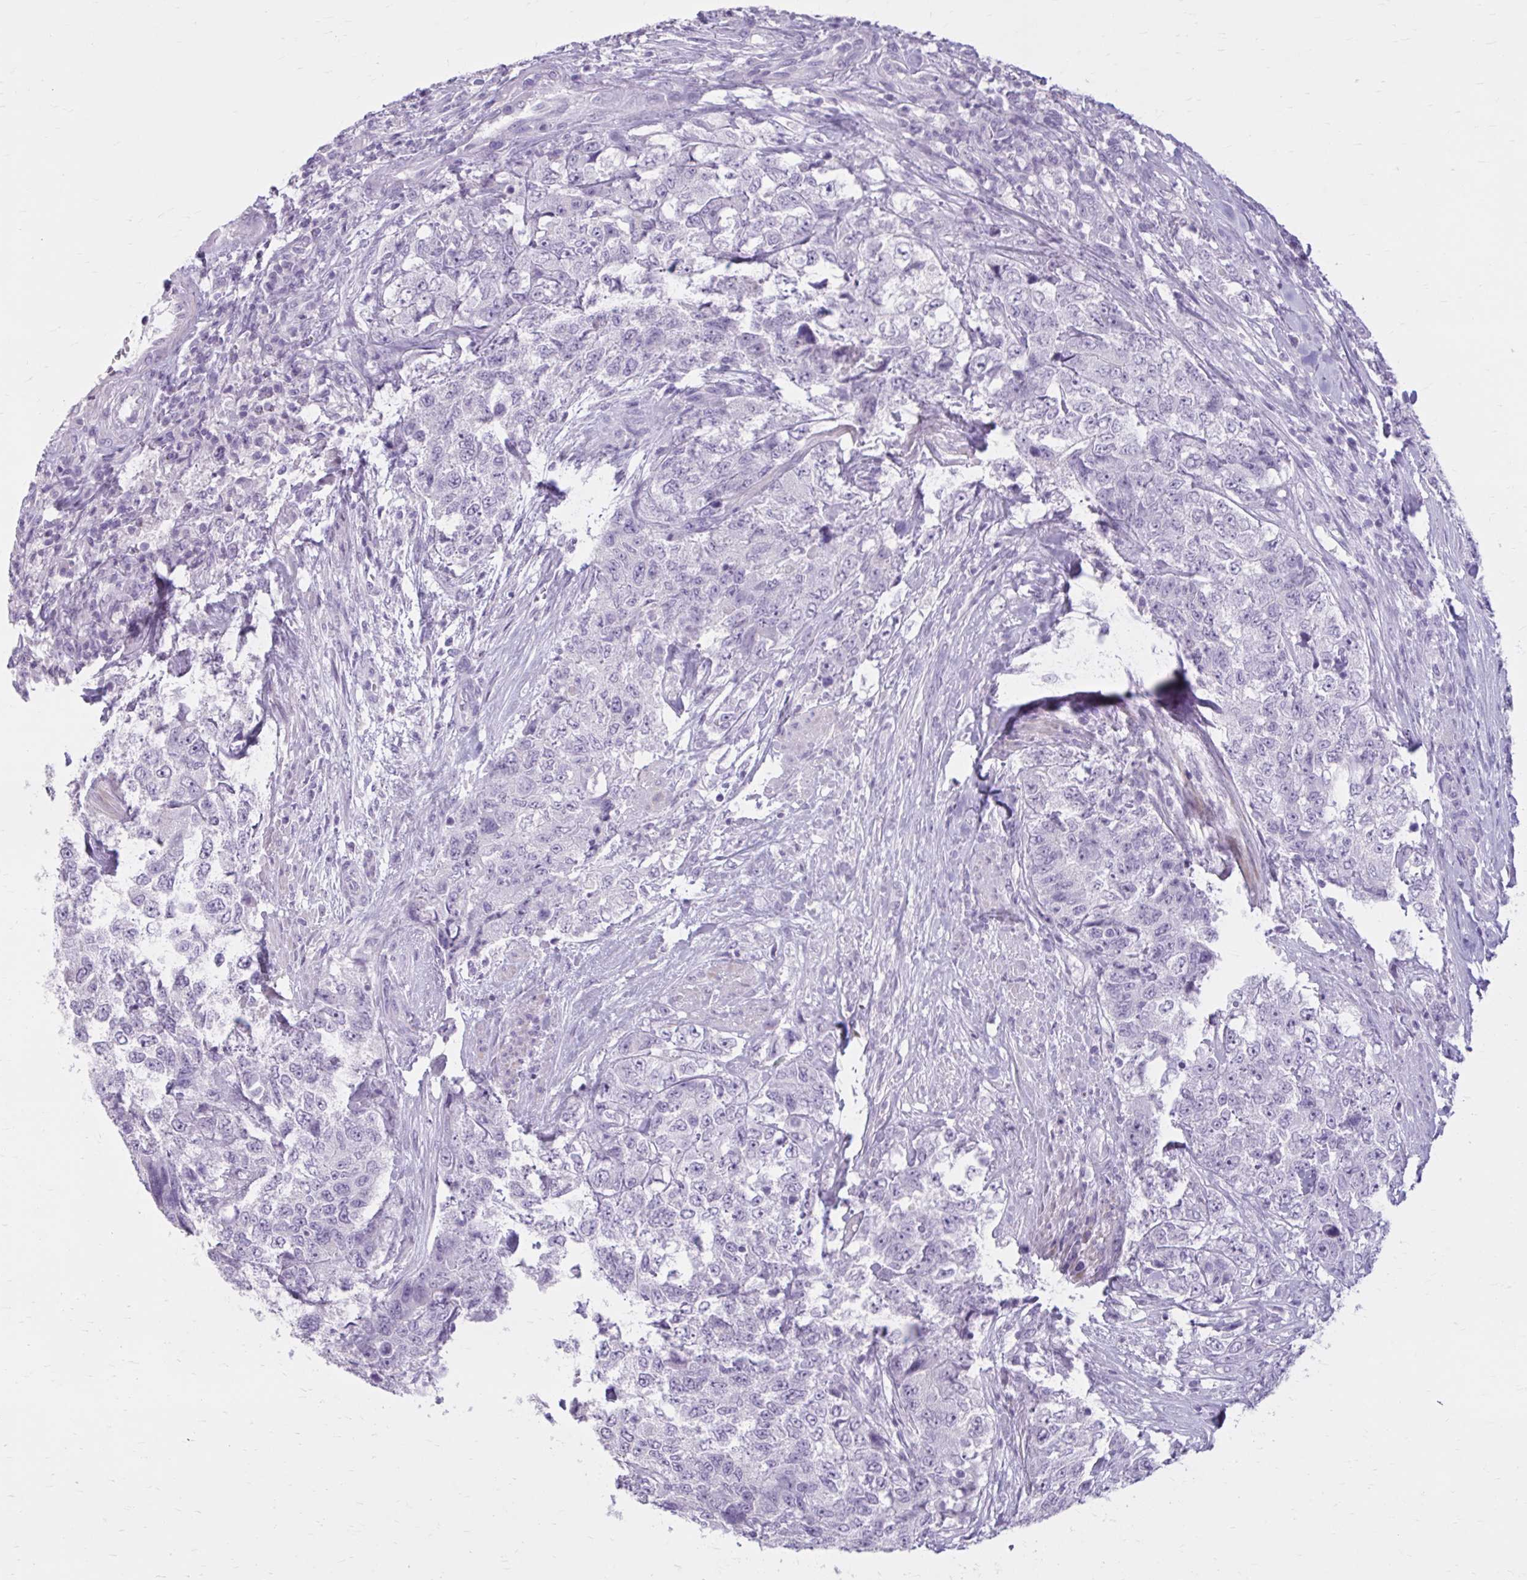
{"staining": {"intensity": "negative", "quantity": "none", "location": "none"}, "tissue": "urothelial cancer", "cell_type": "Tumor cells", "image_type": "cancer", "snomed": [{"axis": "morphology", "description": "Urothelial carcinoma, High grade"}, {"axis": "topography", "description": "Urinary bladder"}], "caption": "Protein analysis of high-grade urothelial carcinoma exhibits no significant positivity in tumor cells.", "gene": "OR4B1", "patient": {"sex": "female", "age": 78}}